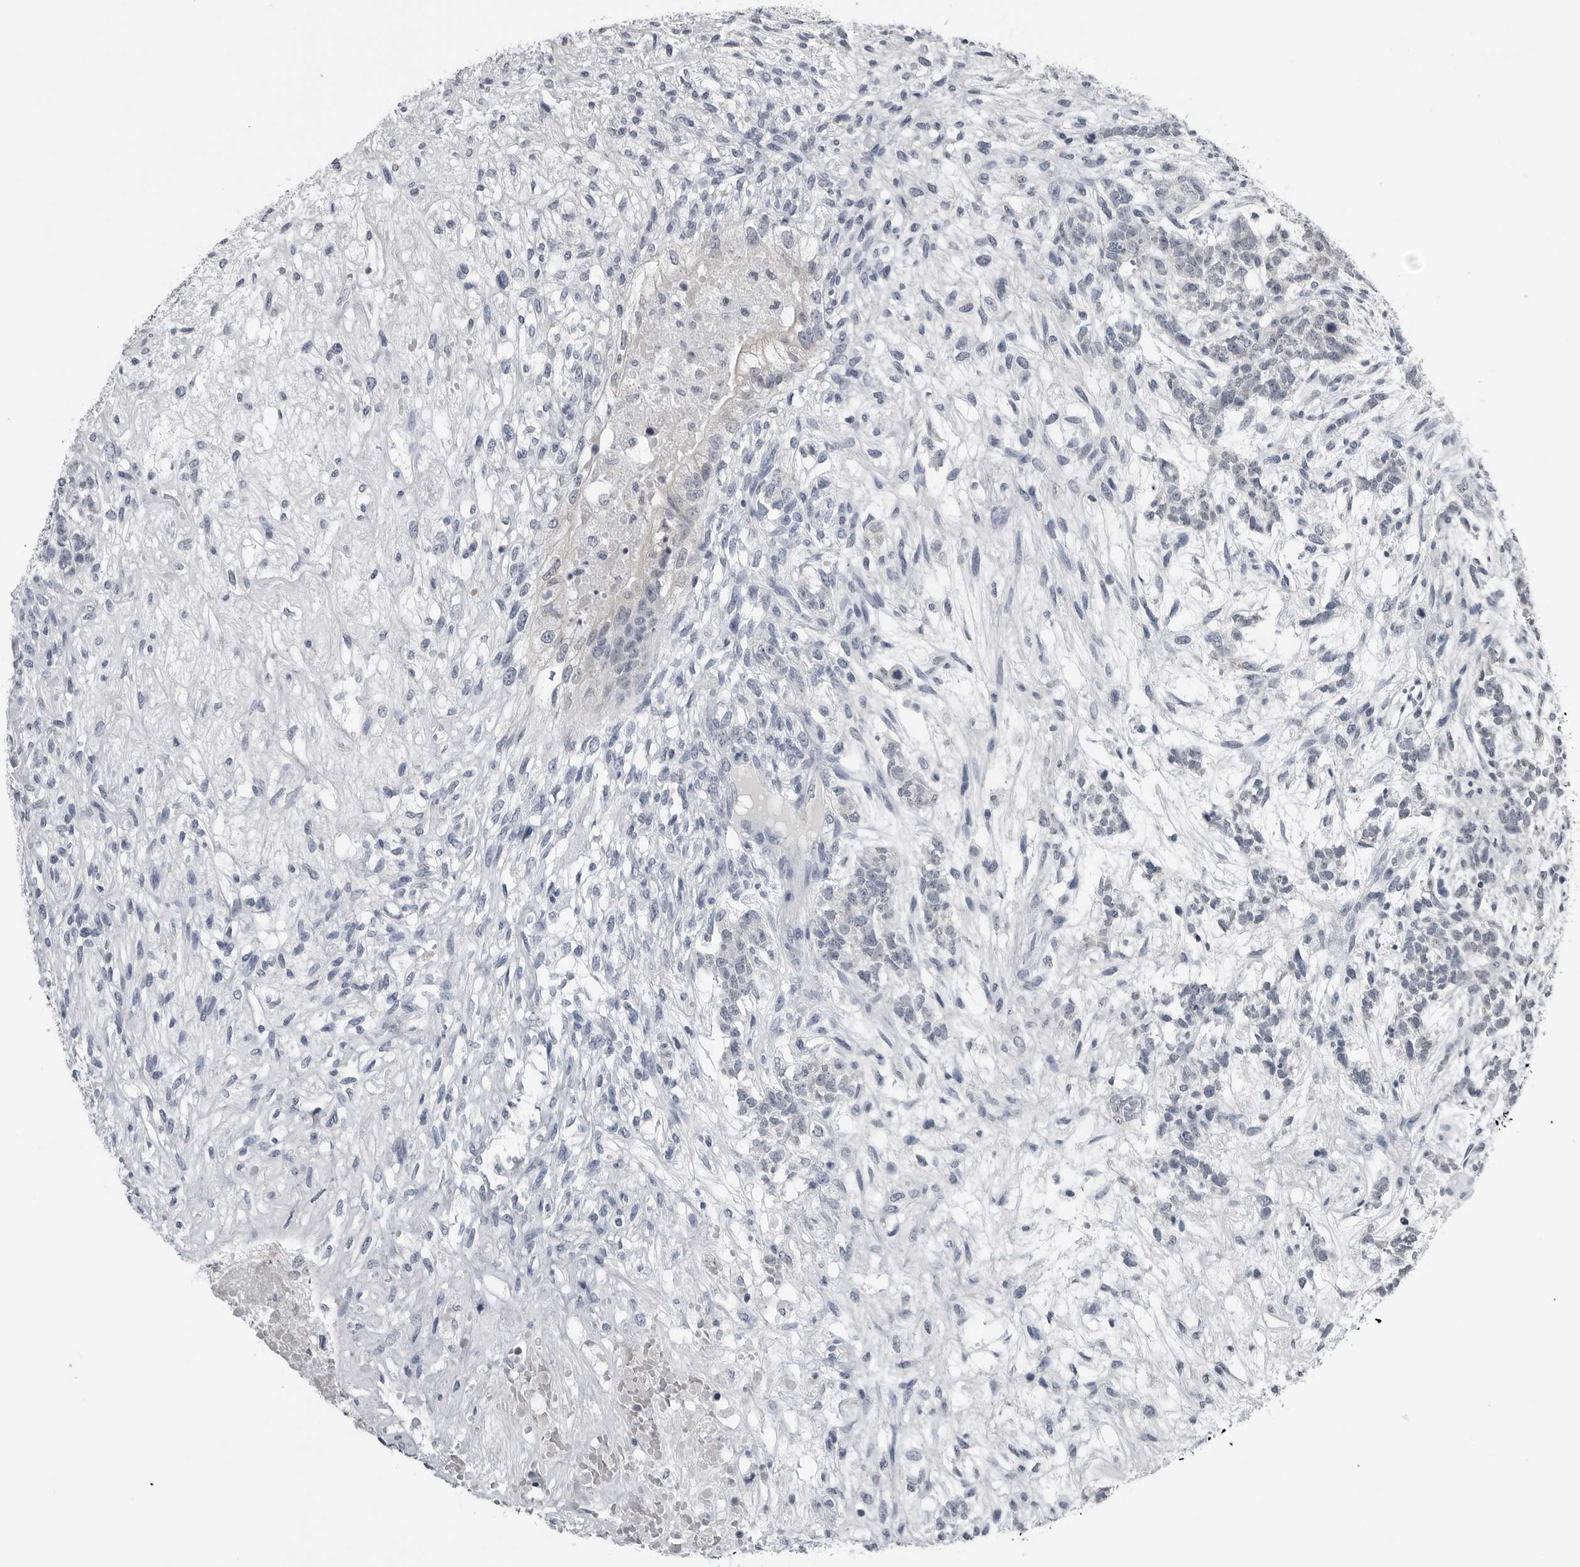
{"staining": {"intensity": "negative", "quantity": "none", "location": "none"}, "tissue": "testis cancer", "cell_type": "Tumor cells", "image_type": "cancer", "snomed": [{"axis": "morphology", "description": "Seminoma, NOS"}, {"axis": "morphology", "description": "Carcinoma, Embryonal, NOS"}, {"axis": "topography", "description": "Testis"}], "caption": "This is an IHC histopathology image of human testis cancer. There is no expression in tumor cells.", "gene": "SPINK1", "patient": {"sex": "male", "age": 28}}